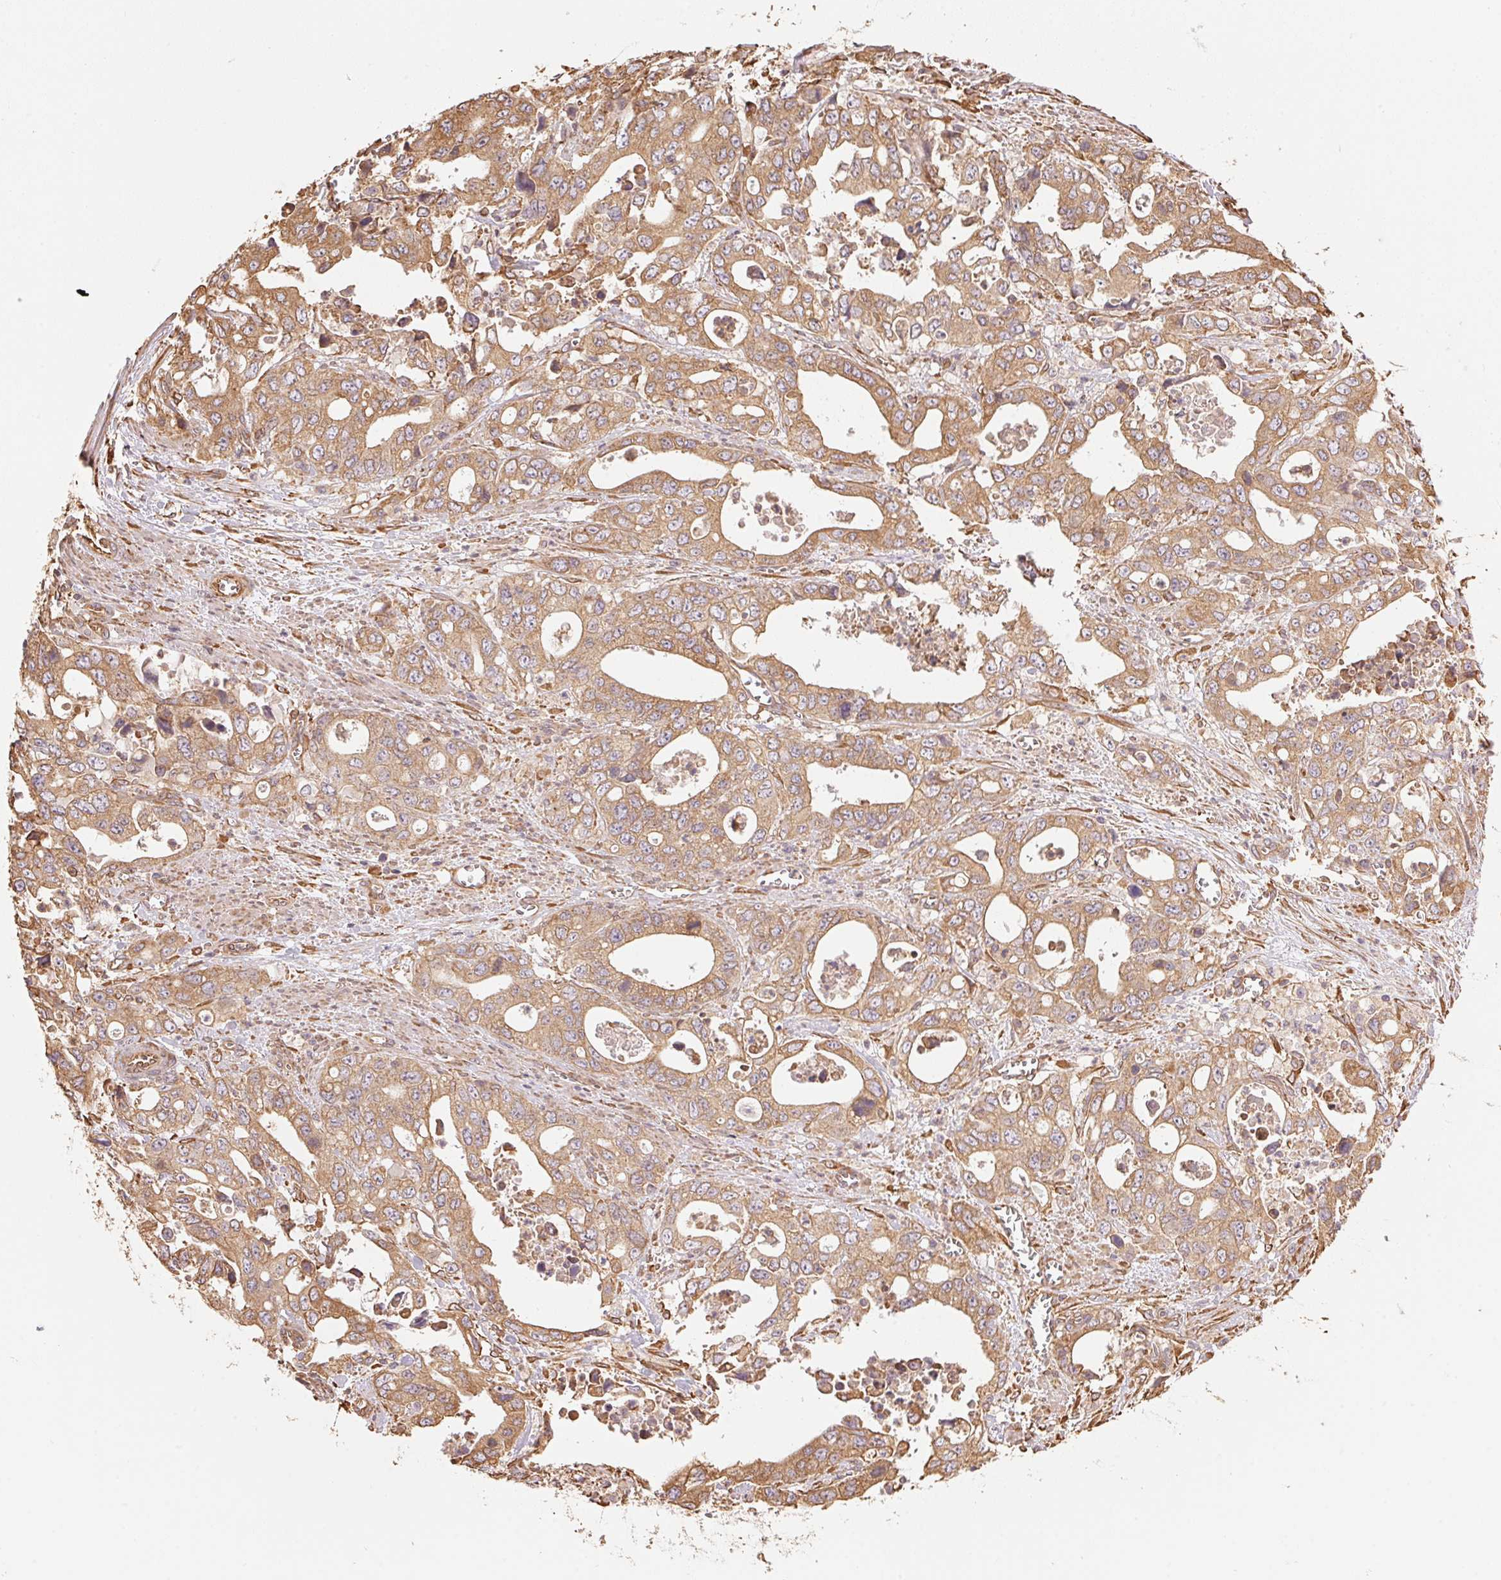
{"staining": {"intensity": "moderate", "quantity": ">75%", "location": "cytoplasmic/membranous"}, "tissue": "stomach cancer", "cell_type": "Tumor cells", "image_type": "cancer", "snomed": [{"axis": "morphology", "description": "Adenocarcinoma, NOS"}, {"axis": "topography", "description": "Stomach, upper"}], "caption": "Immunohistochemical staining of human stomach cancer (adenocarcinoma) exhibits medium levels of moderate cytoplasmic/membranous staining in approximately >75% of tumor cells. The protein of interest is stained brown, and the nuclei are stained in blue (DAB IHC with brightfield microscopy, high magnification).", "gene": "C6orf163", "patient": {"sex": "male", "age": 74}}